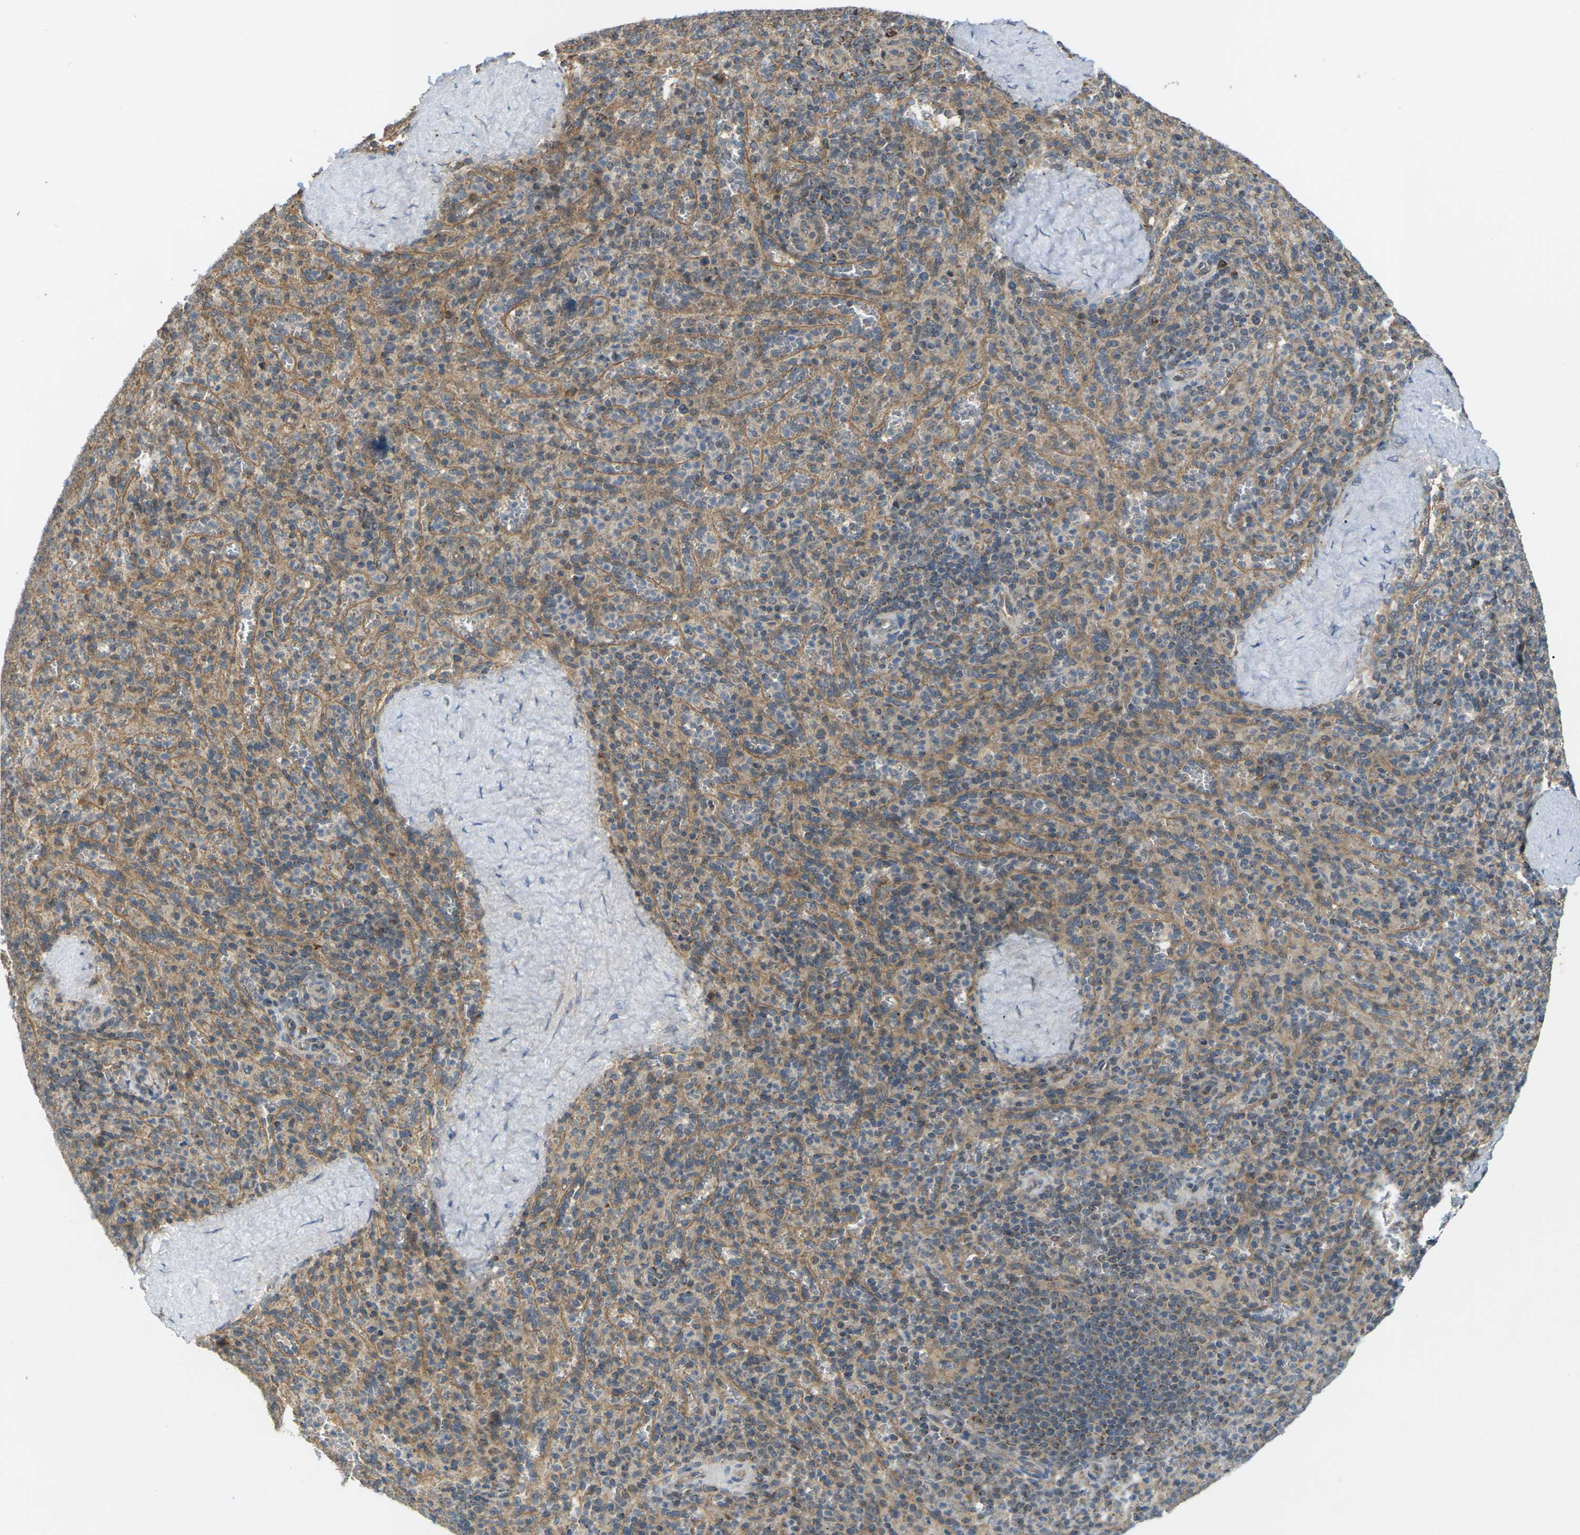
{"staining": {"intensity": "moderate", "quantity": ">75%", "location": "cytoplasmic/membranous"}, "tissue": "spleen", "cell_type": "Cells in red pulp", "image_type": "normal", "snomed": [{"axis": "morphology", "description": "Normal tissue, NOS"}, {"axis": "topography", "description": "Spleen"}], "caption": "DAB immunohistochemical staining of normal spleen exhibits moderate cytoplasmic/membranous protein positivity in approximately >75% of cells in red pulp.", "gene": "KSR1", "patient": {"sex": "male", "age": 36}}